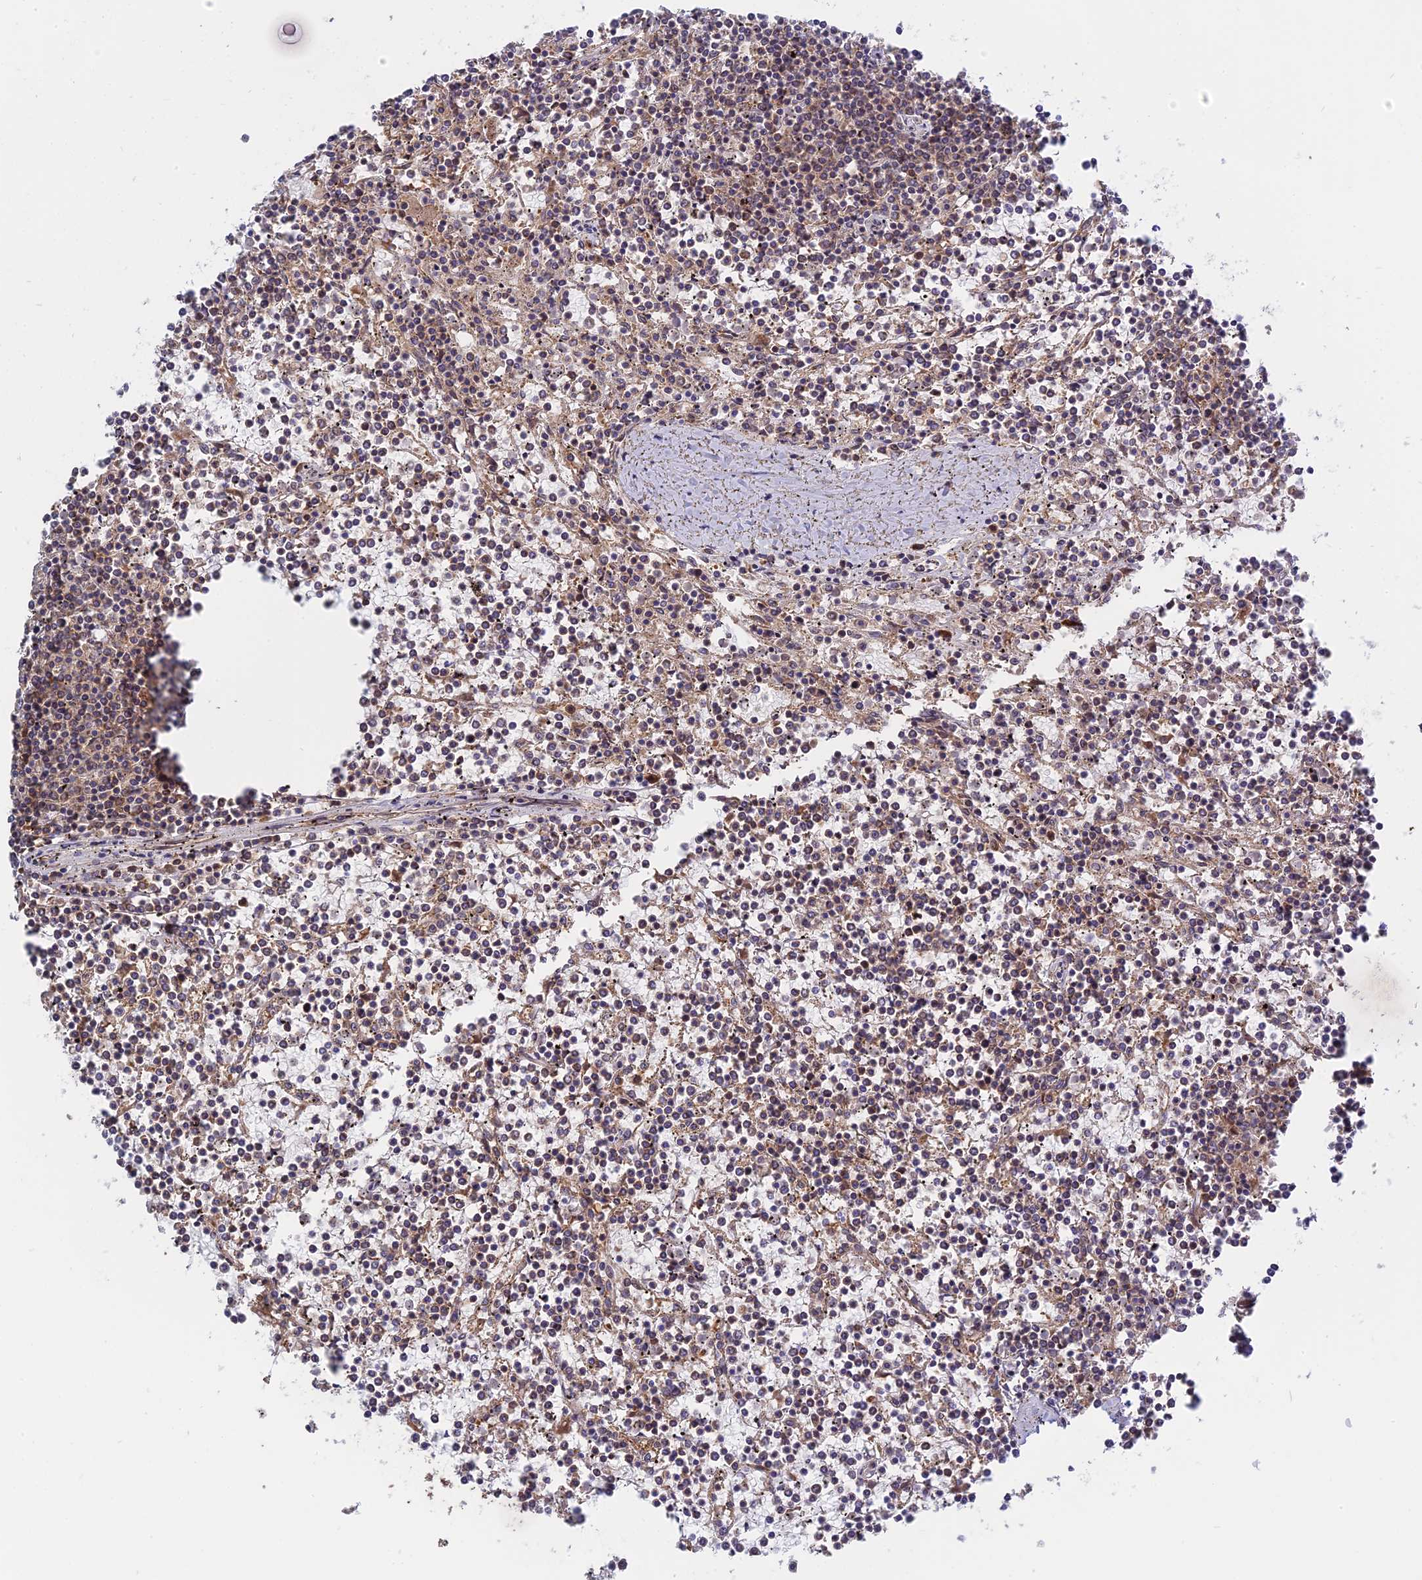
{"staining": {"intensity": "weak", "quantity": "<25%", "location": "cytoplasmic/membranous"}, "tissue": "lymphoma", "cell_type": "Tumor cells", "image_type": "cancer", "snomed": [{"axis": "morphology", "description": "Malignant lymphoma, non-Hodgkin's type, Low grade"}, {"axis": "topography", "description": "Spleen"}], "caption": "A histopathology image of human malignant lymphoma, non-Hodgkin's type (low-grade) is negative for staining in tumor cells. Brightfield microscopy of IHC stained with DAB (3,3'-diaminobenzidine) (brown) and hematoxylin (blue), captured at high magnification.", "gene": "IL21R", "patient": {"sex": "female", "age": 19}}